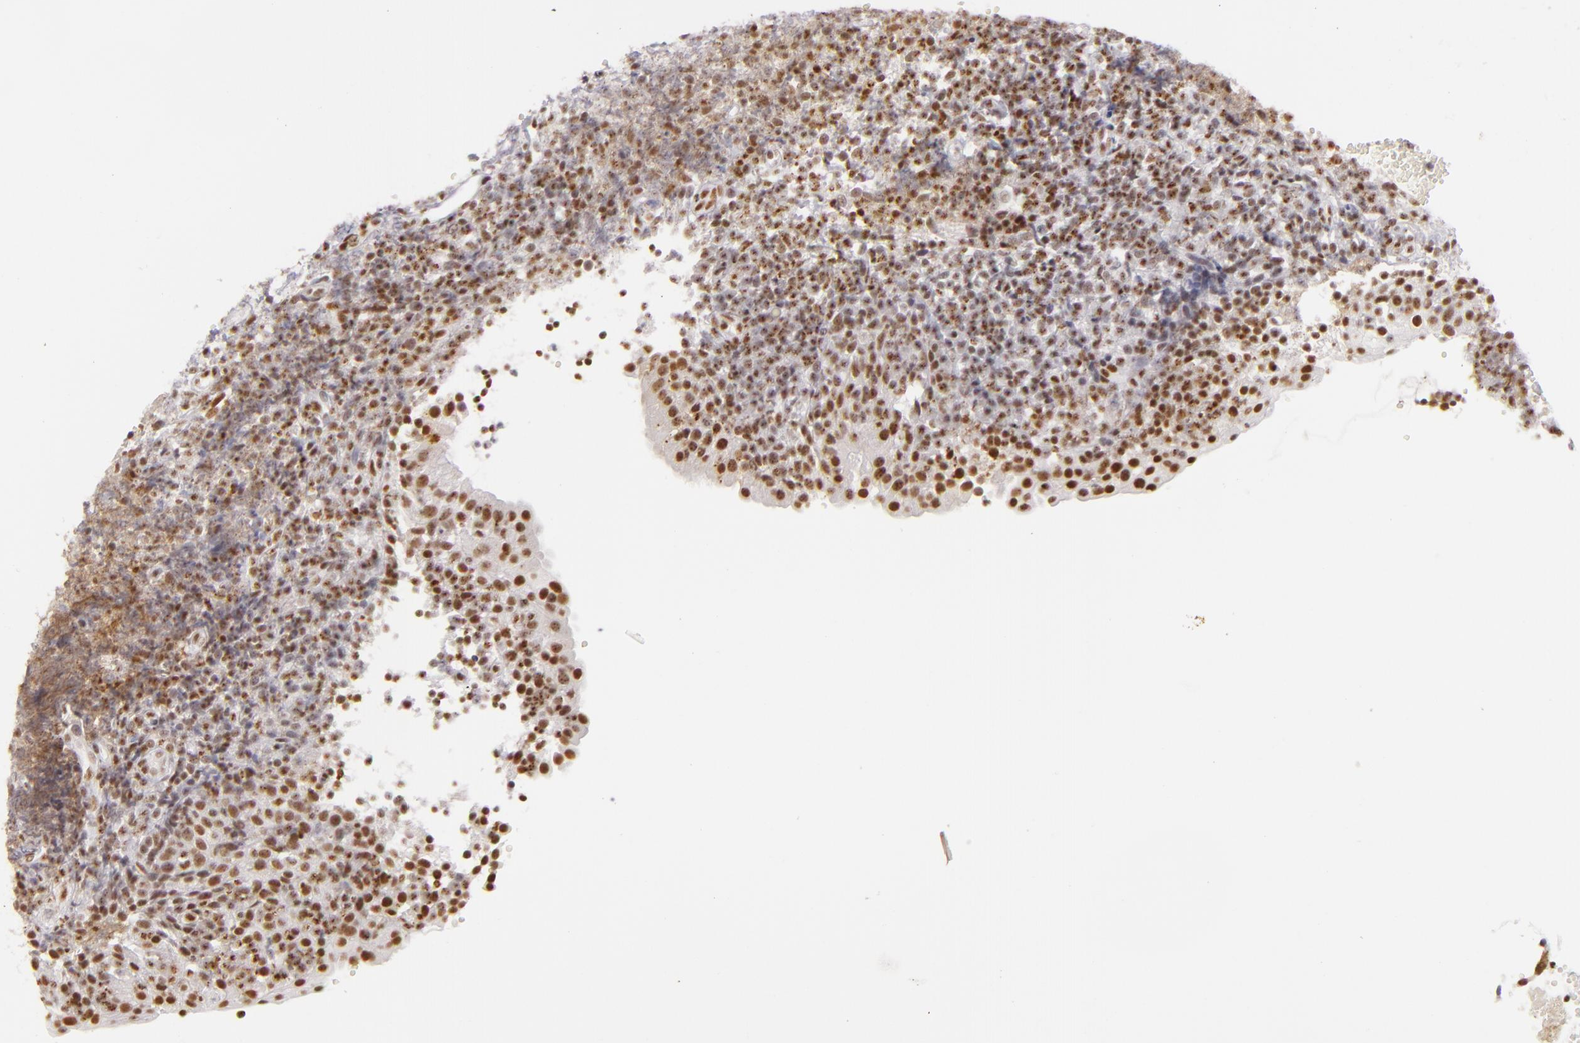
{"staining": {"intensity": "moderate", "quantity": ">75%", "location": "nuclear"}, "tissue": "tonsil", "cell_type": "Germinal center cells", "image_type": "normal", "snomed": [{"axis": "morphology", "description": "Normal tissue, NOS"}, {"axis": "topography", "description": "Tonsil"}], "caption": "Normal tonsil shows moderate nuclear positivity in approximately >75% of germinal center cells.", "gene": "DAXX", "patient": {"sex": "female", "age": 40}}